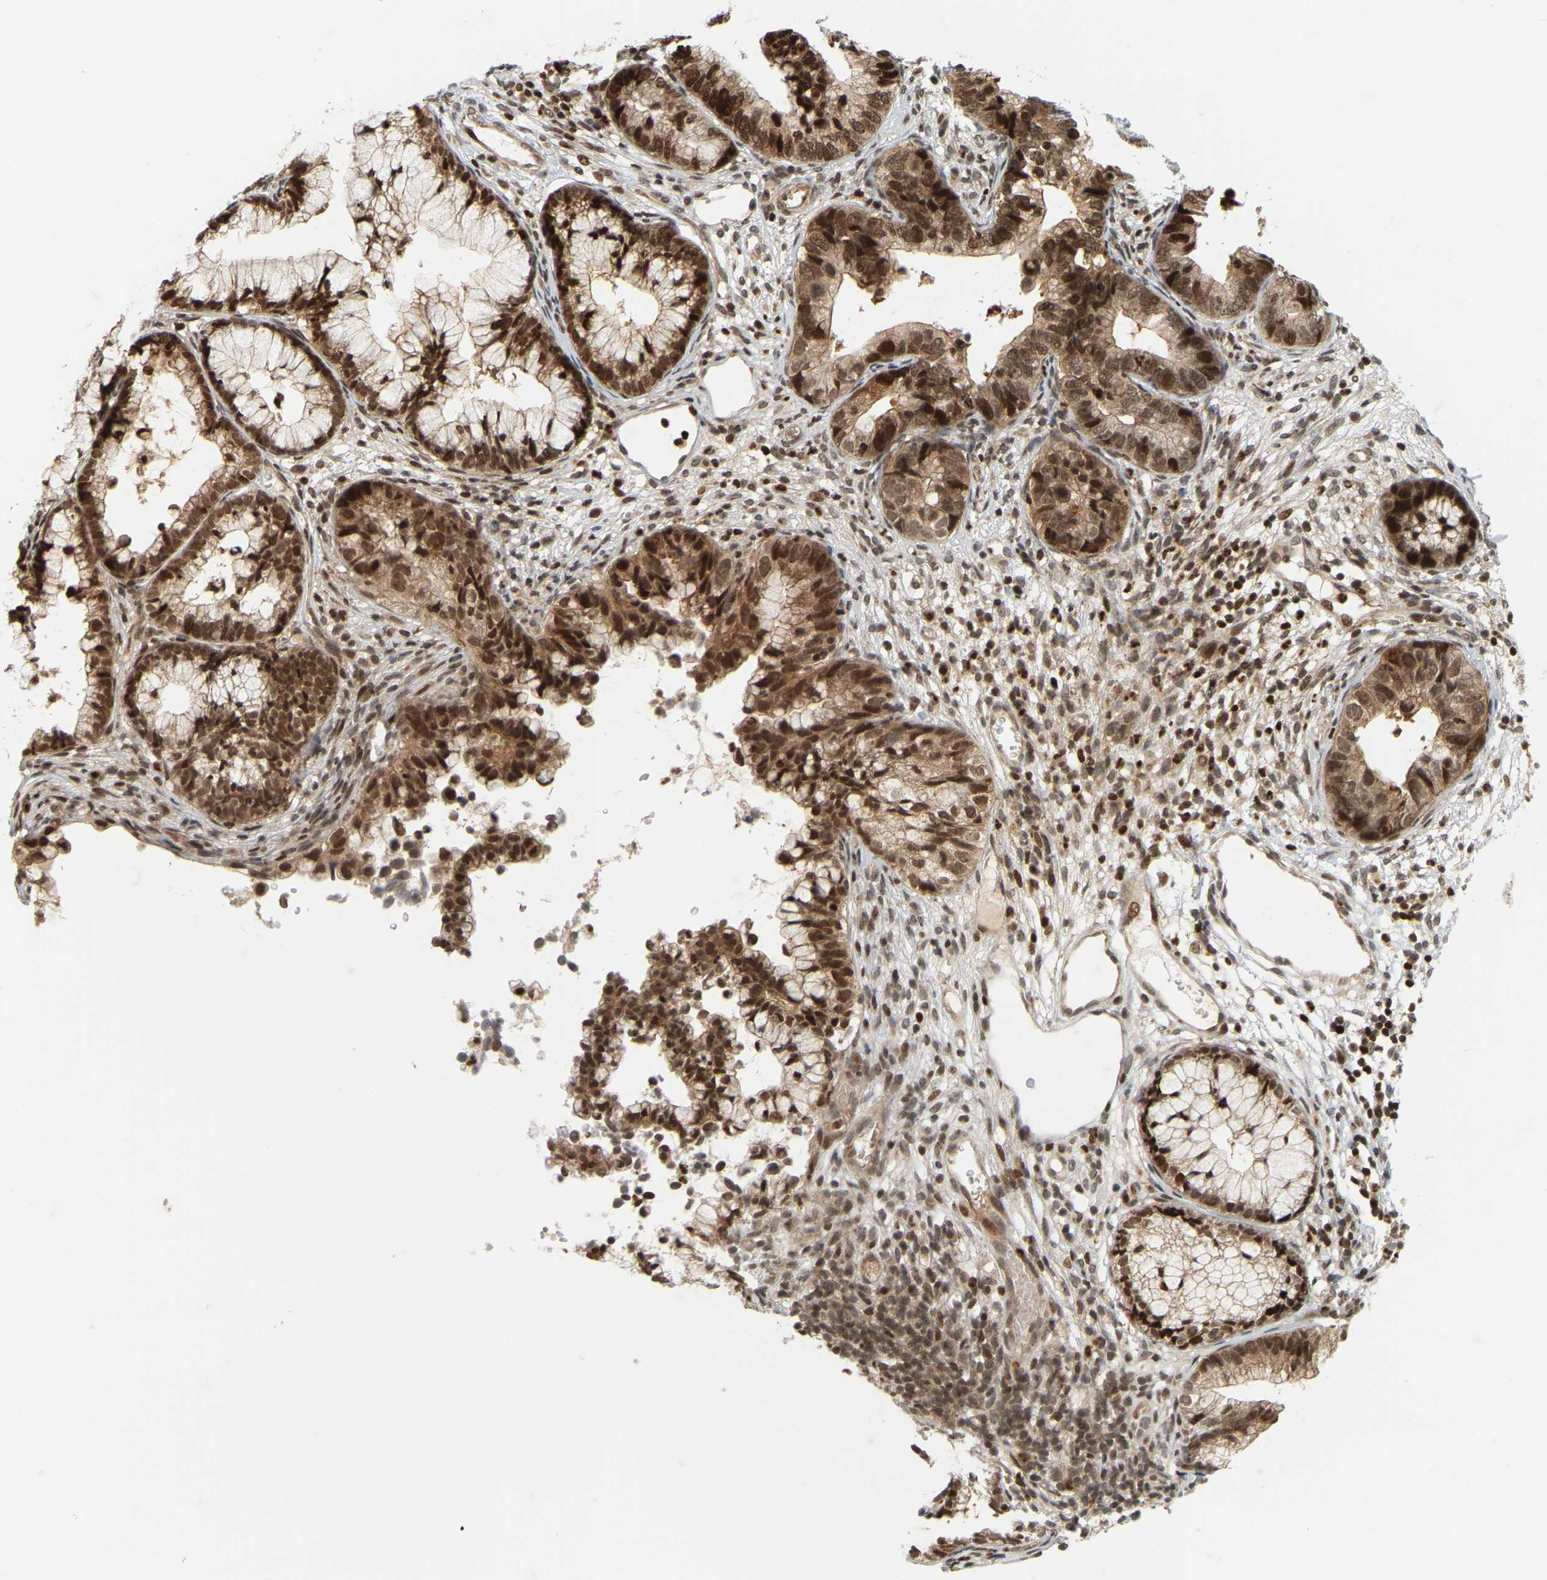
{"staining": {"intensity": "moderate", "quantity": ">75%", "location": "cytoplasmic/membranous,nuclear"}, "tissue": "cervical cancer", "cell_type": "Tumor cells", "image_type": "cancer", "snomed": [{"axis": "morphology", "description": "Adenocarcinoma, NOS"}, {"axis": "topography", "description": "Cervix"}], "caption": "Cervical cancer (adenocarcinoma) was stained to show a protein in brown. There is medium levels of moderate cytoplasmic/membranous and nuclear expression in about >75% of tumor cells.", "gene": "NFE2L2", "patient": {"sex": "female", "age": 44}}